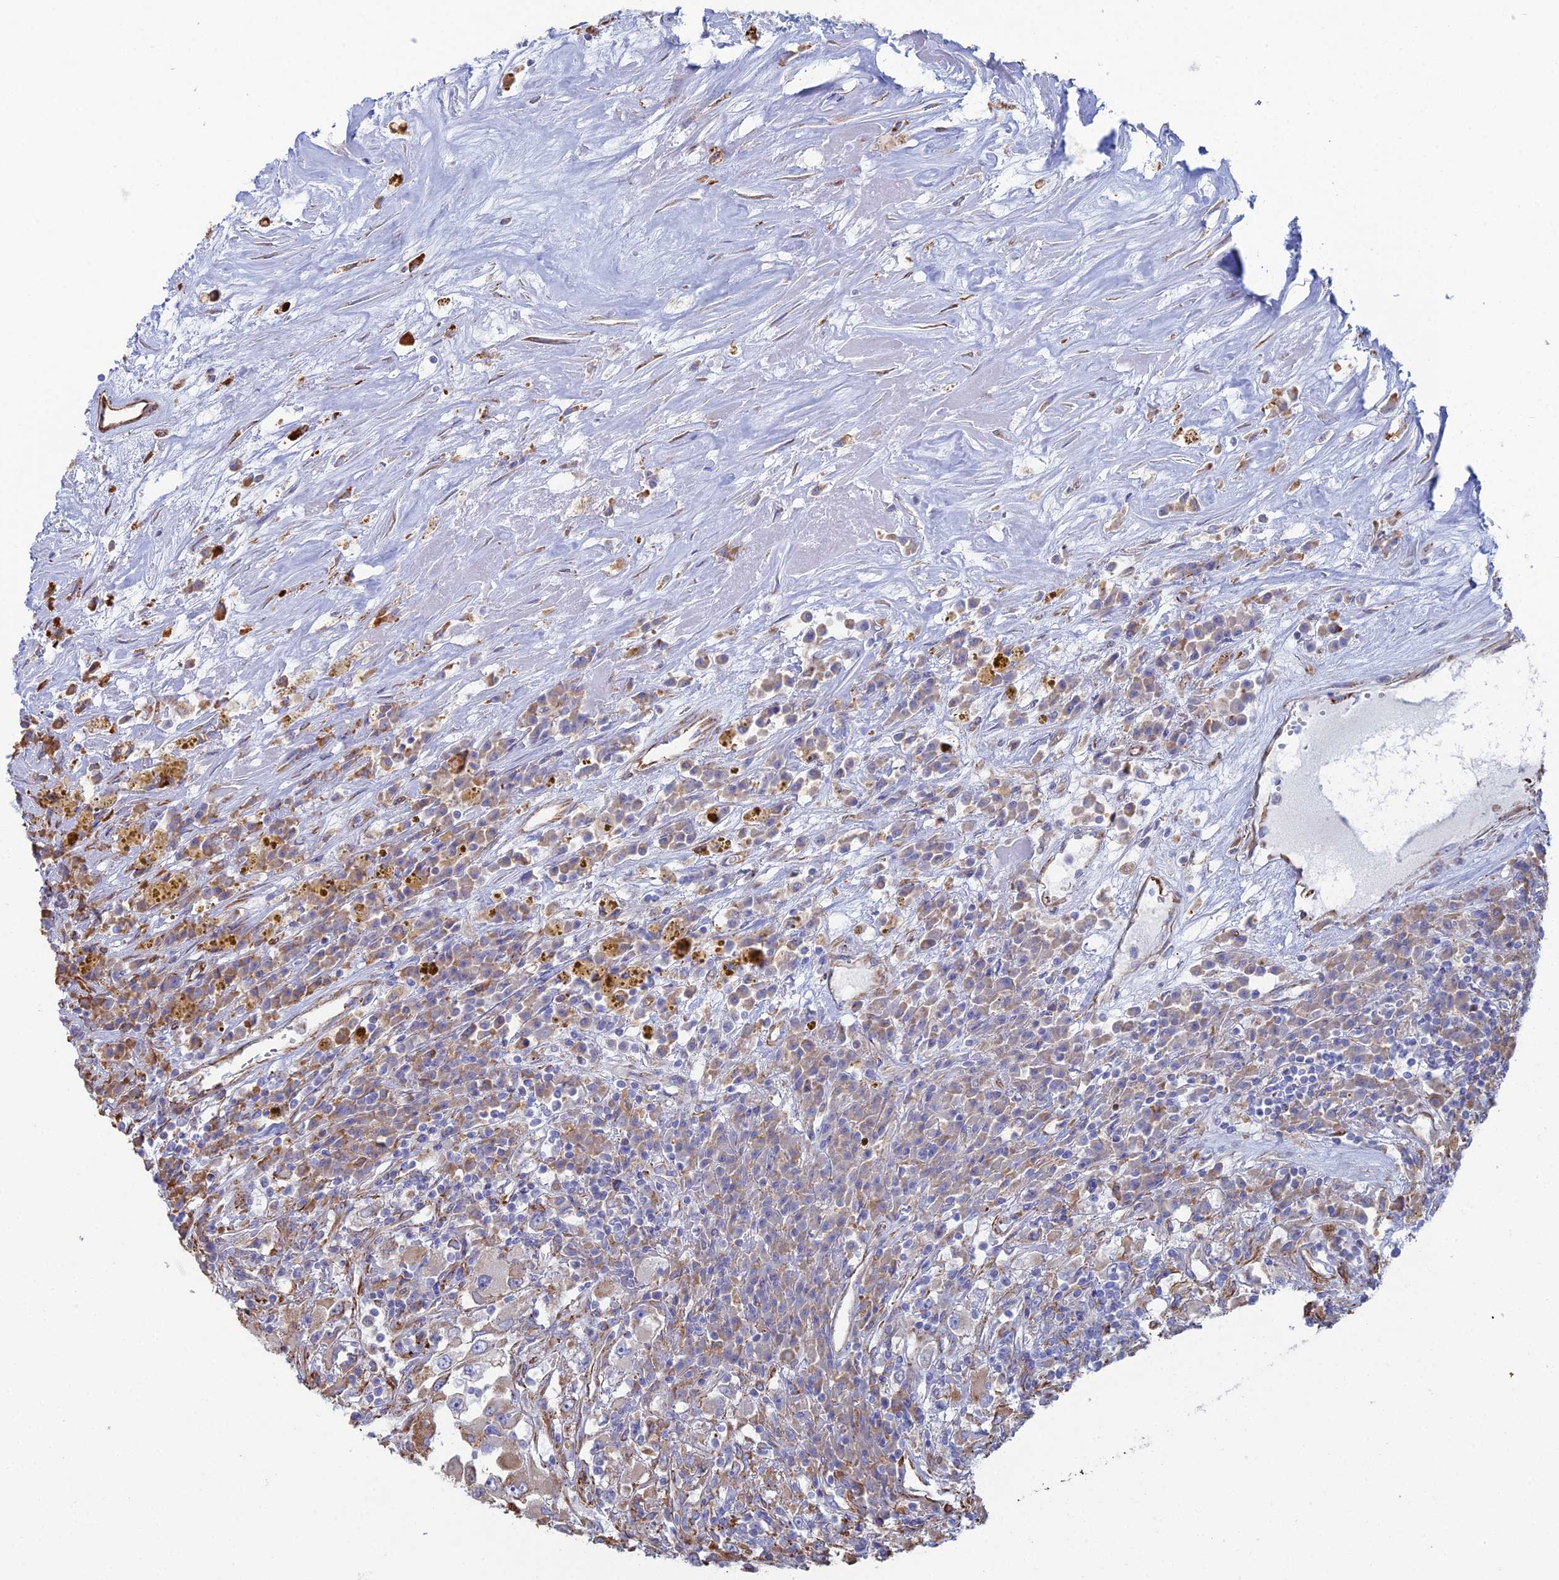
{"staining": {"intensity": "weak", "quantity": "<25%", "location": "cytoplasmic/membranous"}, "tissue": "renal cancer", "cell_type": "Tumor cells", "image_type": "cancer", "snomed": [{"axis": "morphology", "description": "Adenocarcinoma, NOS"}, {"axis": "topography", "description": "Kidney"}], "caption": "The histopathology image reveals no significant expression in tumor cells of renal adenocarcinoma.", "gene": "CLVS2", "patient": {"sex": "female", "age": 52}}